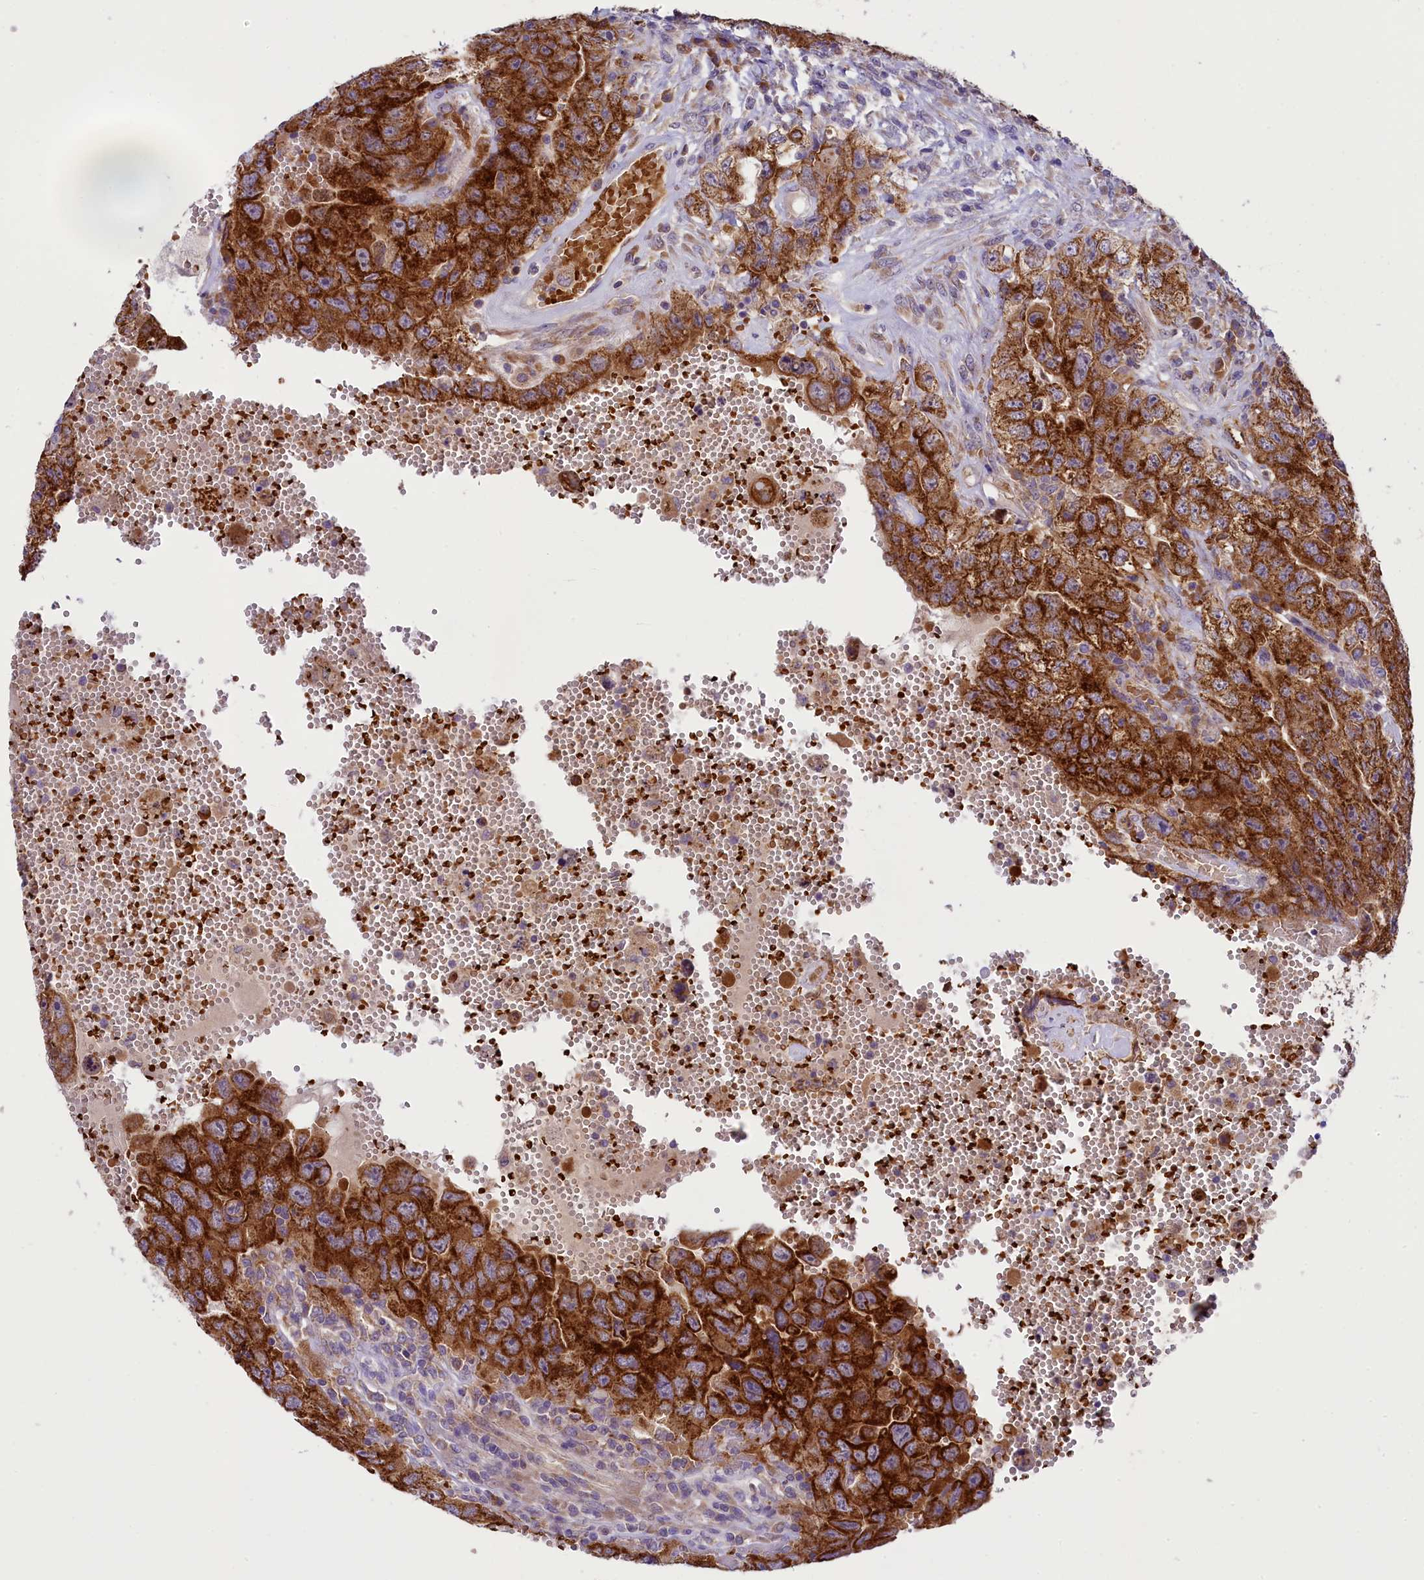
{"staining": {"intensity": "strong", "quantity": ">75%", "location": "cytoplasmic/membranous"}, "tissue": "testis cancer", "cell_type": "Tumor cells", "image_type": "cancer", "snomed": [{"axis": "morphology", "description": "Carcinoma, Embryonal, NOS"}, {"axis": "topography", "description": "Testis"}], "caption": "IHC of human testis cancer demonstrates high levels of strong cytoplasmic/membranous positivity in about >75% of tumor cells.", "gene": "LARP4", "patient": {"sex": "male", "age": 26}}